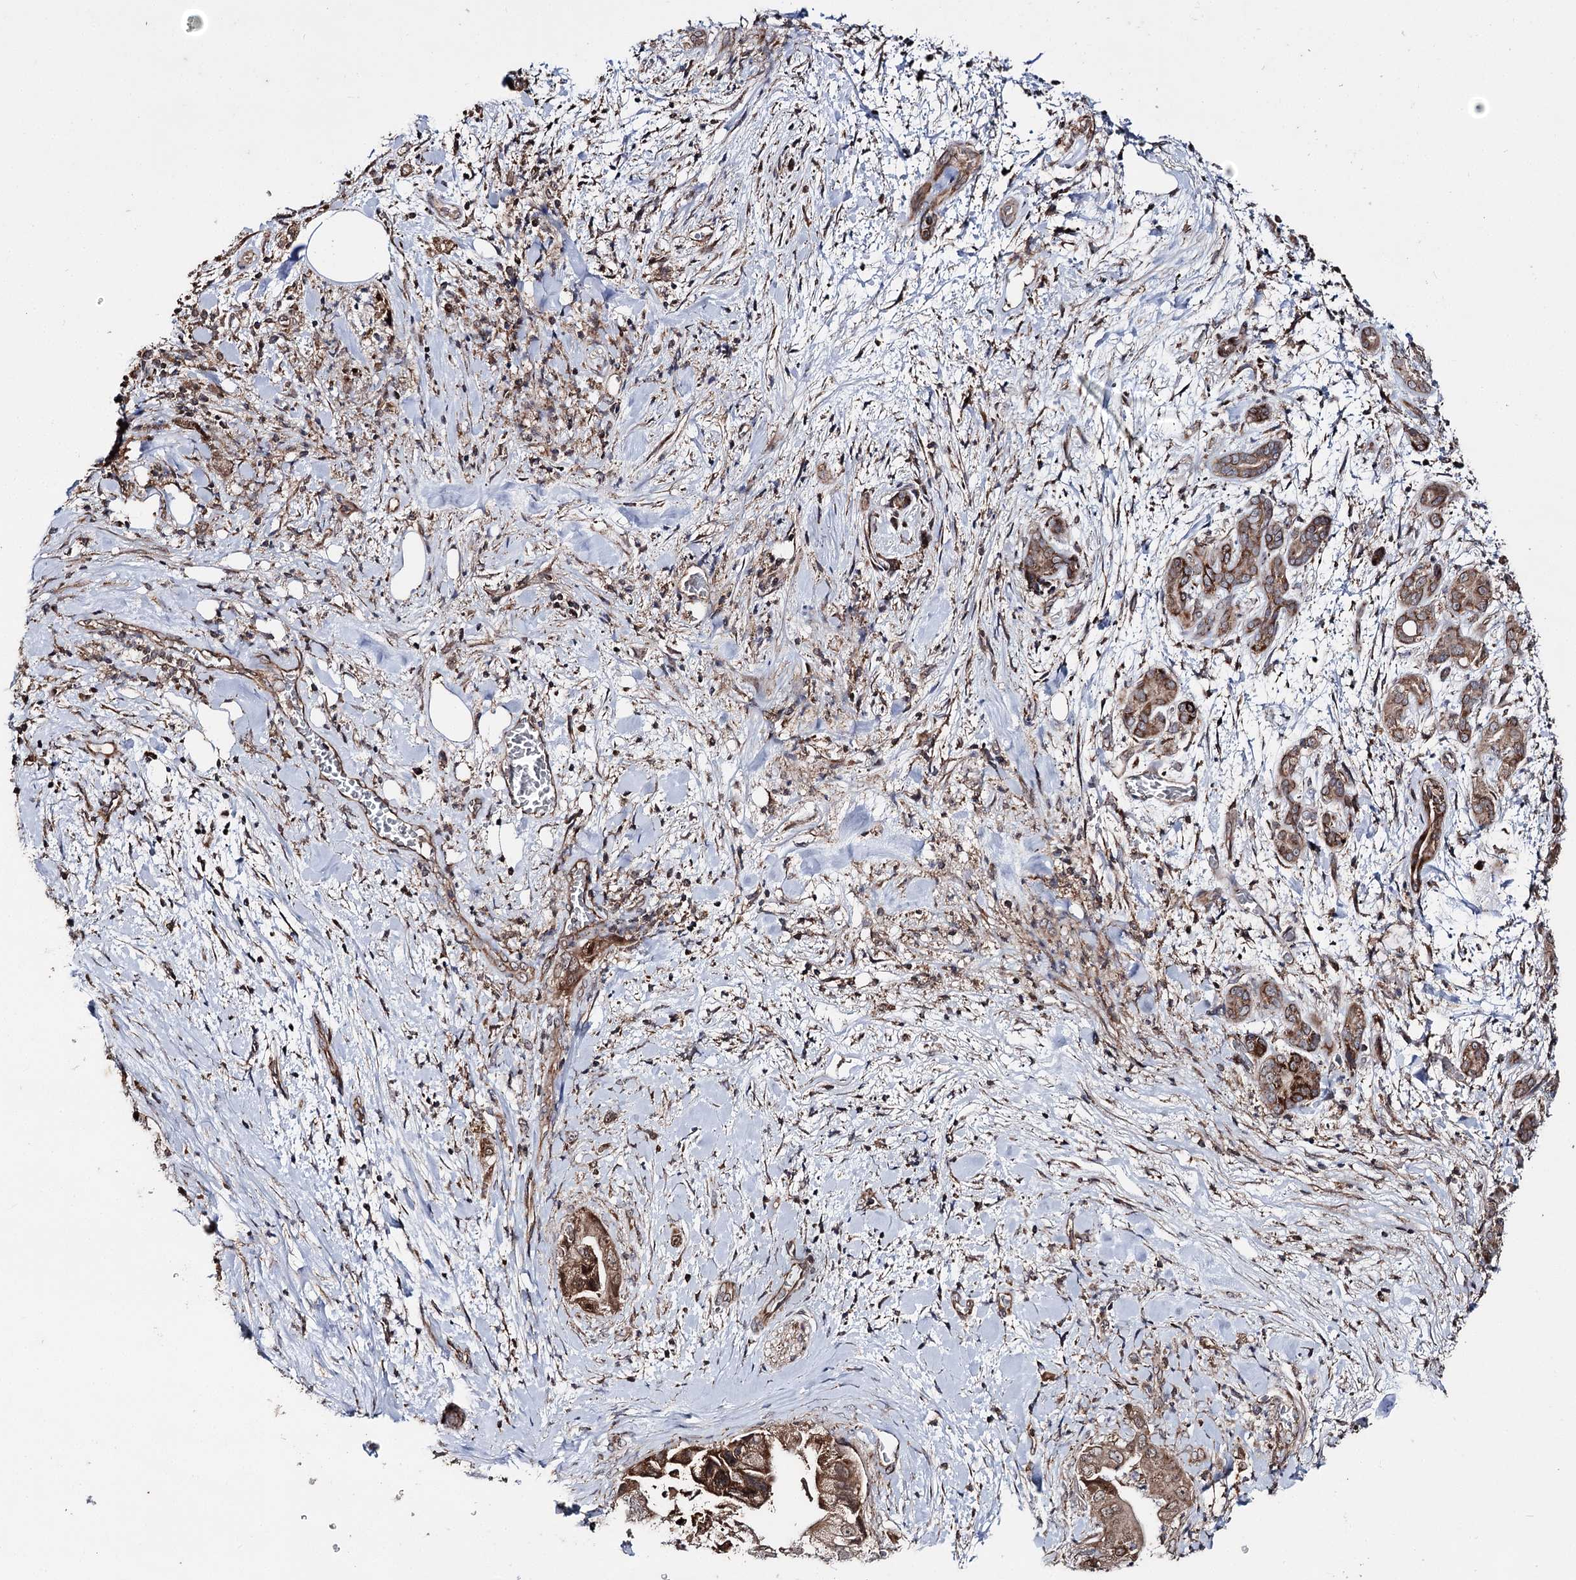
{"staining": {"intensity": "moderate", "quantity": ">75%", "location": "cytoplasmic/membranous"}, "tissue": "pancreatic cancer", "cell_type": "Tumor cells", "image_type": "cancer", "snomed": [{"axis": "morphology", "description": "Adenocarcinoma, NOS"}, {"axis": "topography", "description": "Pancreas"}], "caption": "Pancreatic cancer was stained to show a protein in brown. There is medium levels of moderate cytoplasmic/membranous expression in approximately >75% of tumor cells.", "gene": "MINDY3", "patient": {"sex": "female", "age": 78}}